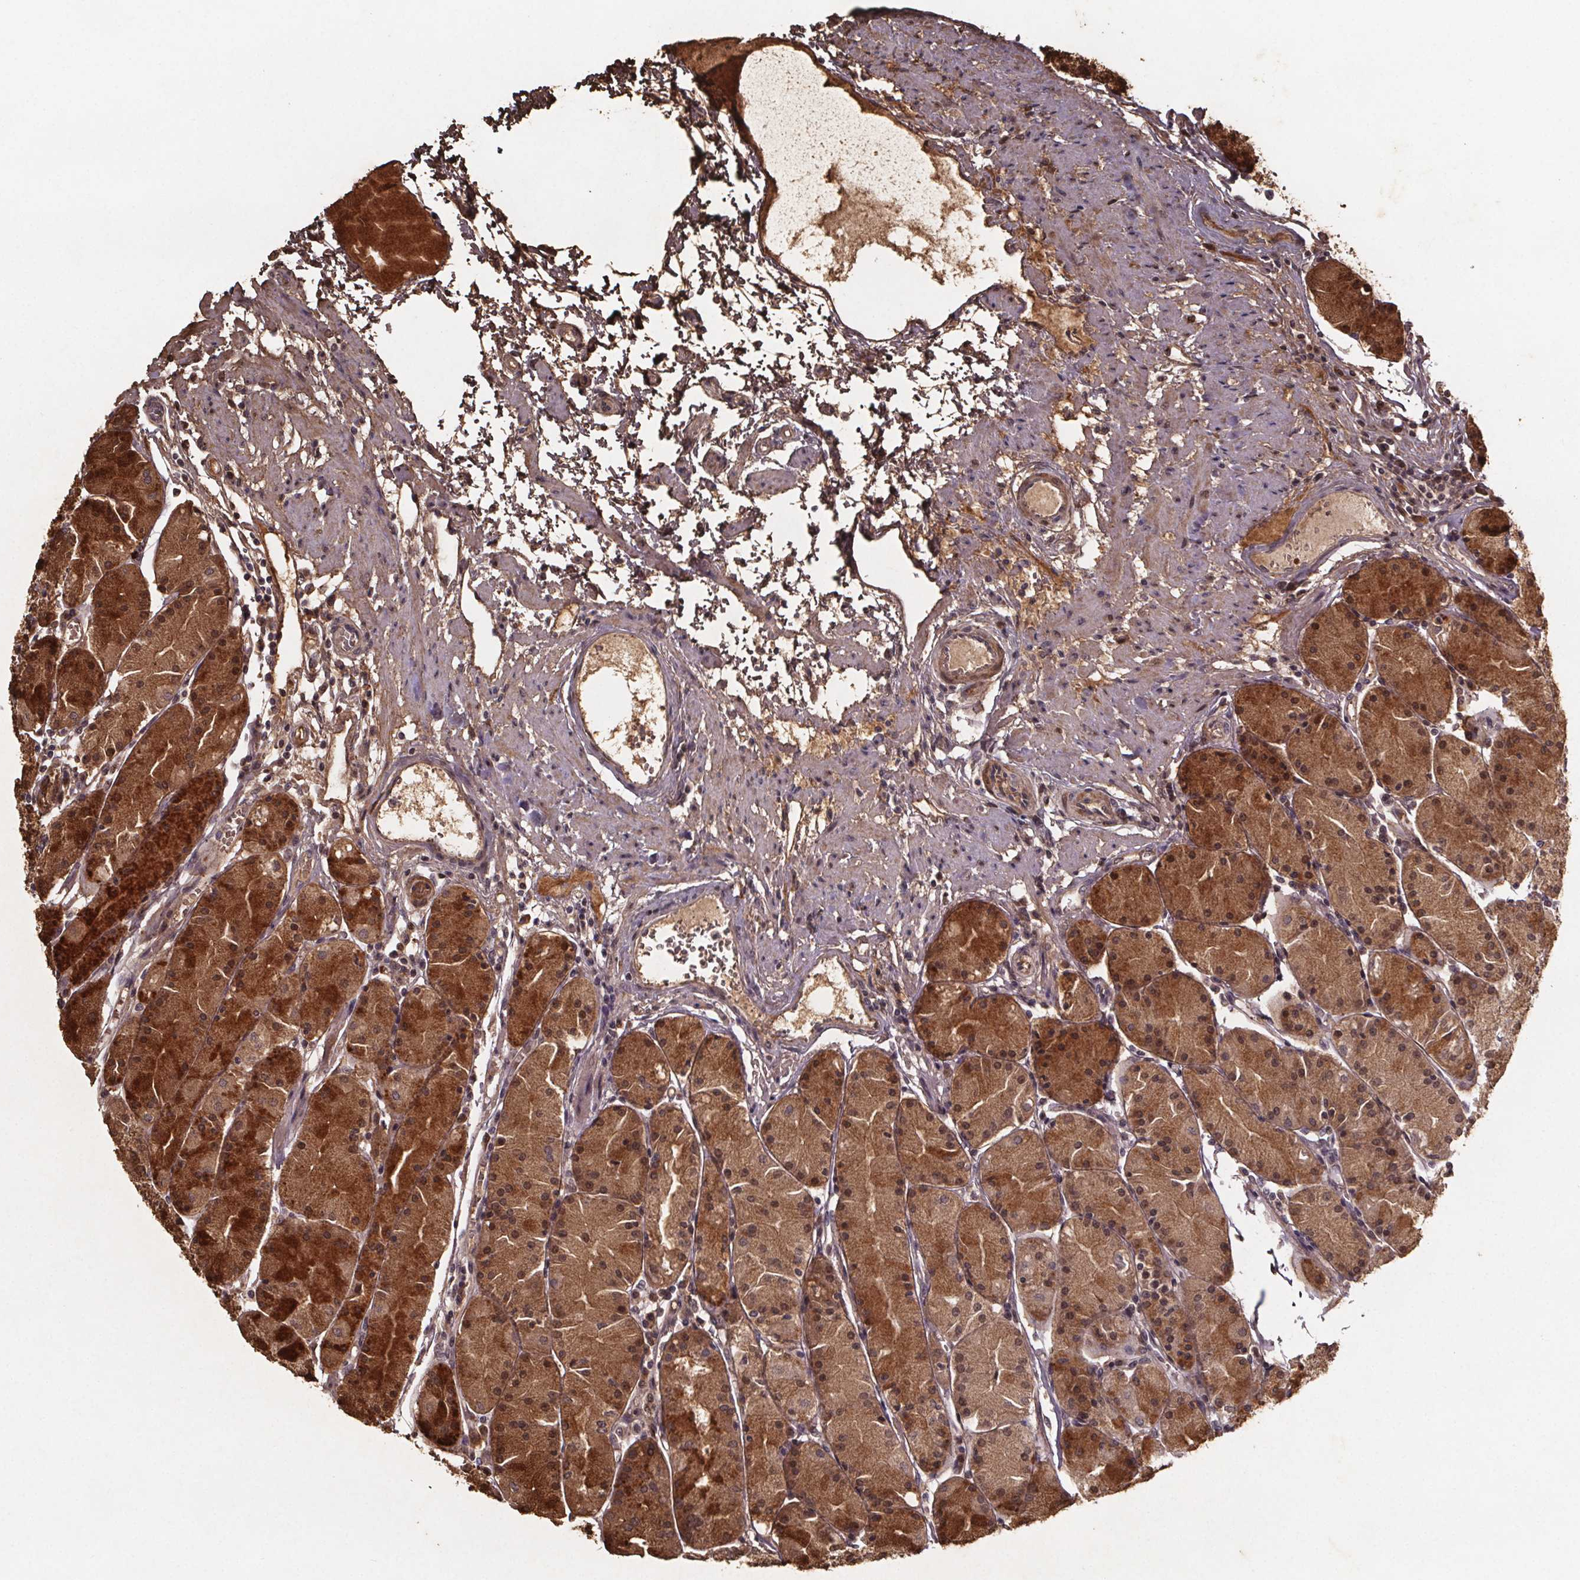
{"staining": {"intensity": "strong", "quantity": ">75%", "location": "cytoplasmic/membranous"}, "tissue": "stomach", "cell_type": "Glandular cells", "image_type": "normal", "snomed": [{"axis": "morphology", "description": "Normal tissue, NOS"}, {"axis": "topography", "description": "Stomach, upper"}], "caption": "Immunohistochemical staining of benign stomach shows strong cytoplasmic/membranous protein positivity in approximately >75% of glandular cells. (Stains: DAB (3,3'-diaminobenzidine) in brown, nuclei in blue, Microscopy: brightfield microscopy at high magnification).", "gene": "SAT1", "patient": {"sex": "male", "age": 69}}